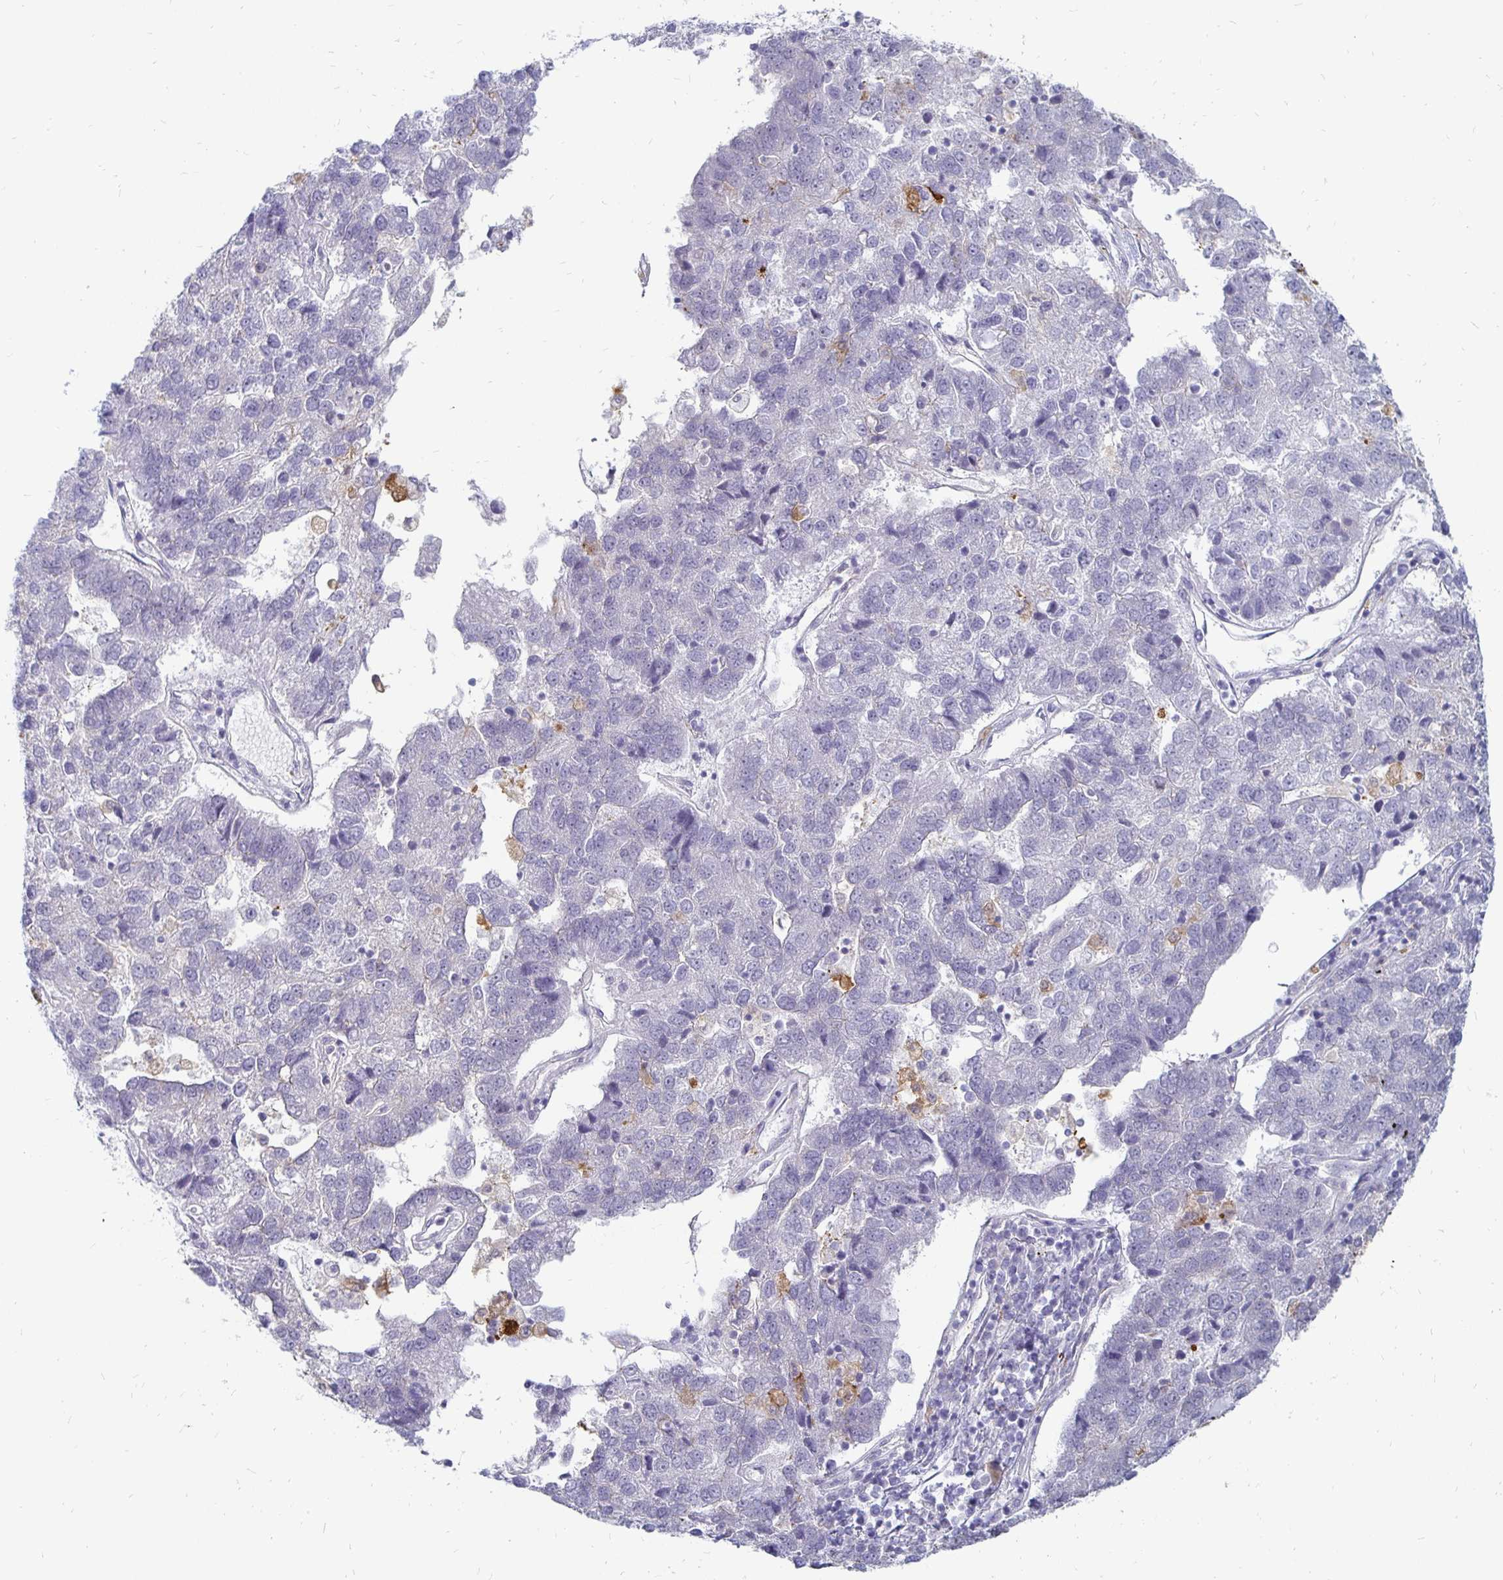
{"staining": {"intensity": "negative", "quantity": "none", "location": "none"}, "tissue": "pancreatic cancer", "cell_type": "Tumor cells", "image_type": "cancer", "snomed": [{"axis": "morphology", "description": "Adenocarcinoma, NOS"}, {"axis": "topography", "description": "Pancreas"}], "caption": "High magnification brightfield microscopy of pancreatic cancer (adenocarcinoma) stained with DAB (3,3'-diaminobenzidine) (brown) and counterstained with hematoxylin (blue): tumor cells show no significant expression.", "gene": "CCDC85A", "patient": {"sex": "female", "age": 61}}